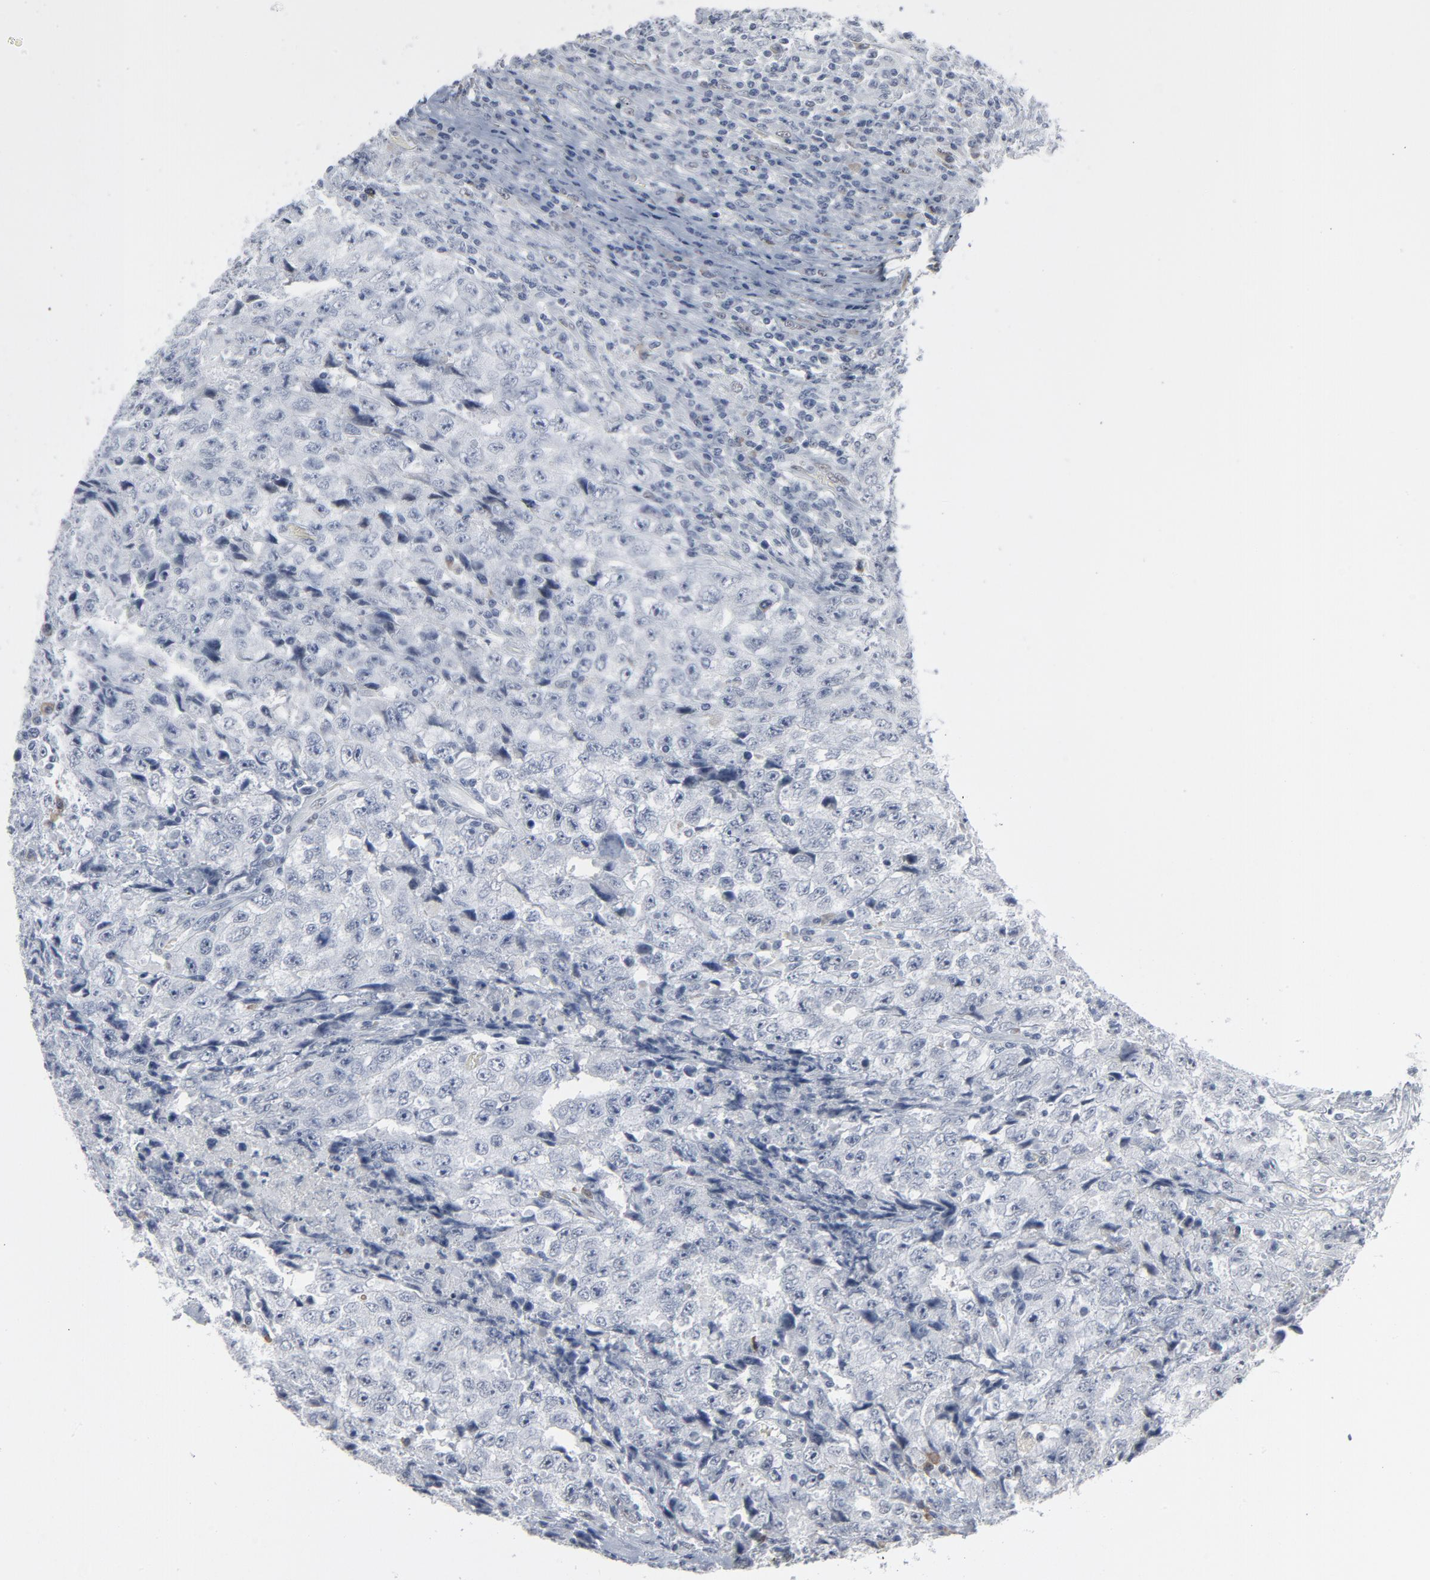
{"staining": {"intensity": "negative", "quantity": "none", "location": "none"}, "tissue": "testis cancer", "cell_type": "Tumor cells", "image_type": "cancer", "snomed": [{"axis": "morphology", "description": "Necrosis, NOS"}, {"axis": "morphology", "description": "Carcinoma, Embryonal, NOS"}, {"axis": "topography", "description": "Testis"}], "caption": "Immunohistochemistry of human testis cancer reveals no positivity in tumor cells.", "gene": "ATF7", "patient": {"sex": "male", "age": 19}}